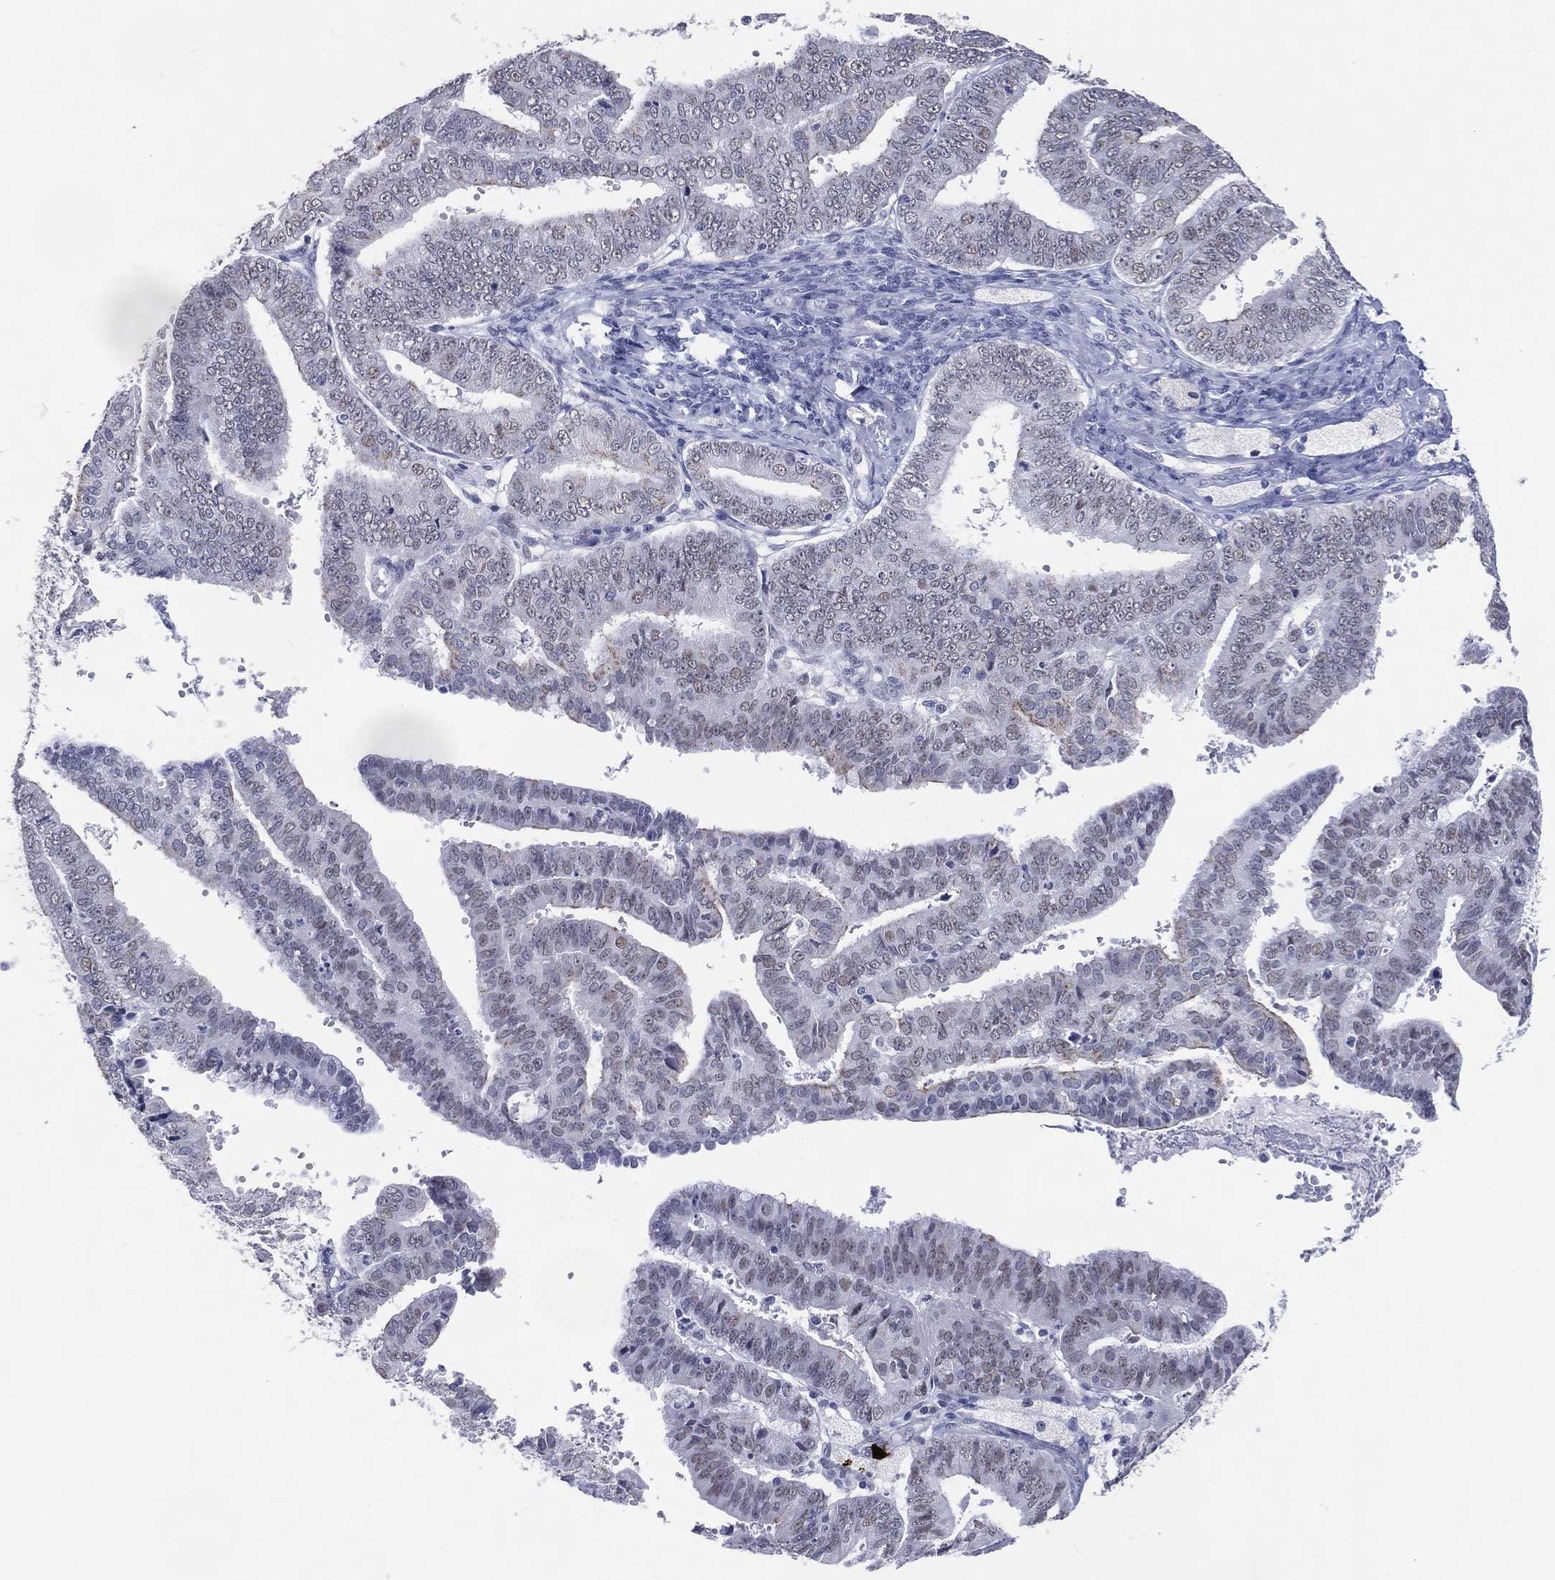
{"staining": {"intensity": "negative", "quantity": "none", "location": "none"}, "tissue": "endometrial cancer", "cell_type": "Tumor cells", "image_type": "cancer", "snomed": [{"axis": "morphology", "description": "Adenocarcinoma, NOS"}, {"axis": "topography", "description": "Endometrium"}], "caption": "The immunohistochemistry micrograph has no significant positivity in tumor cells of endometrial cancer (adenocarcinoma) tissue. (Immunohistochemistry, brightfield microscopy, high magnification).", "gene": "CFAP58", "patient": {"sex": "female", "age": 63}}